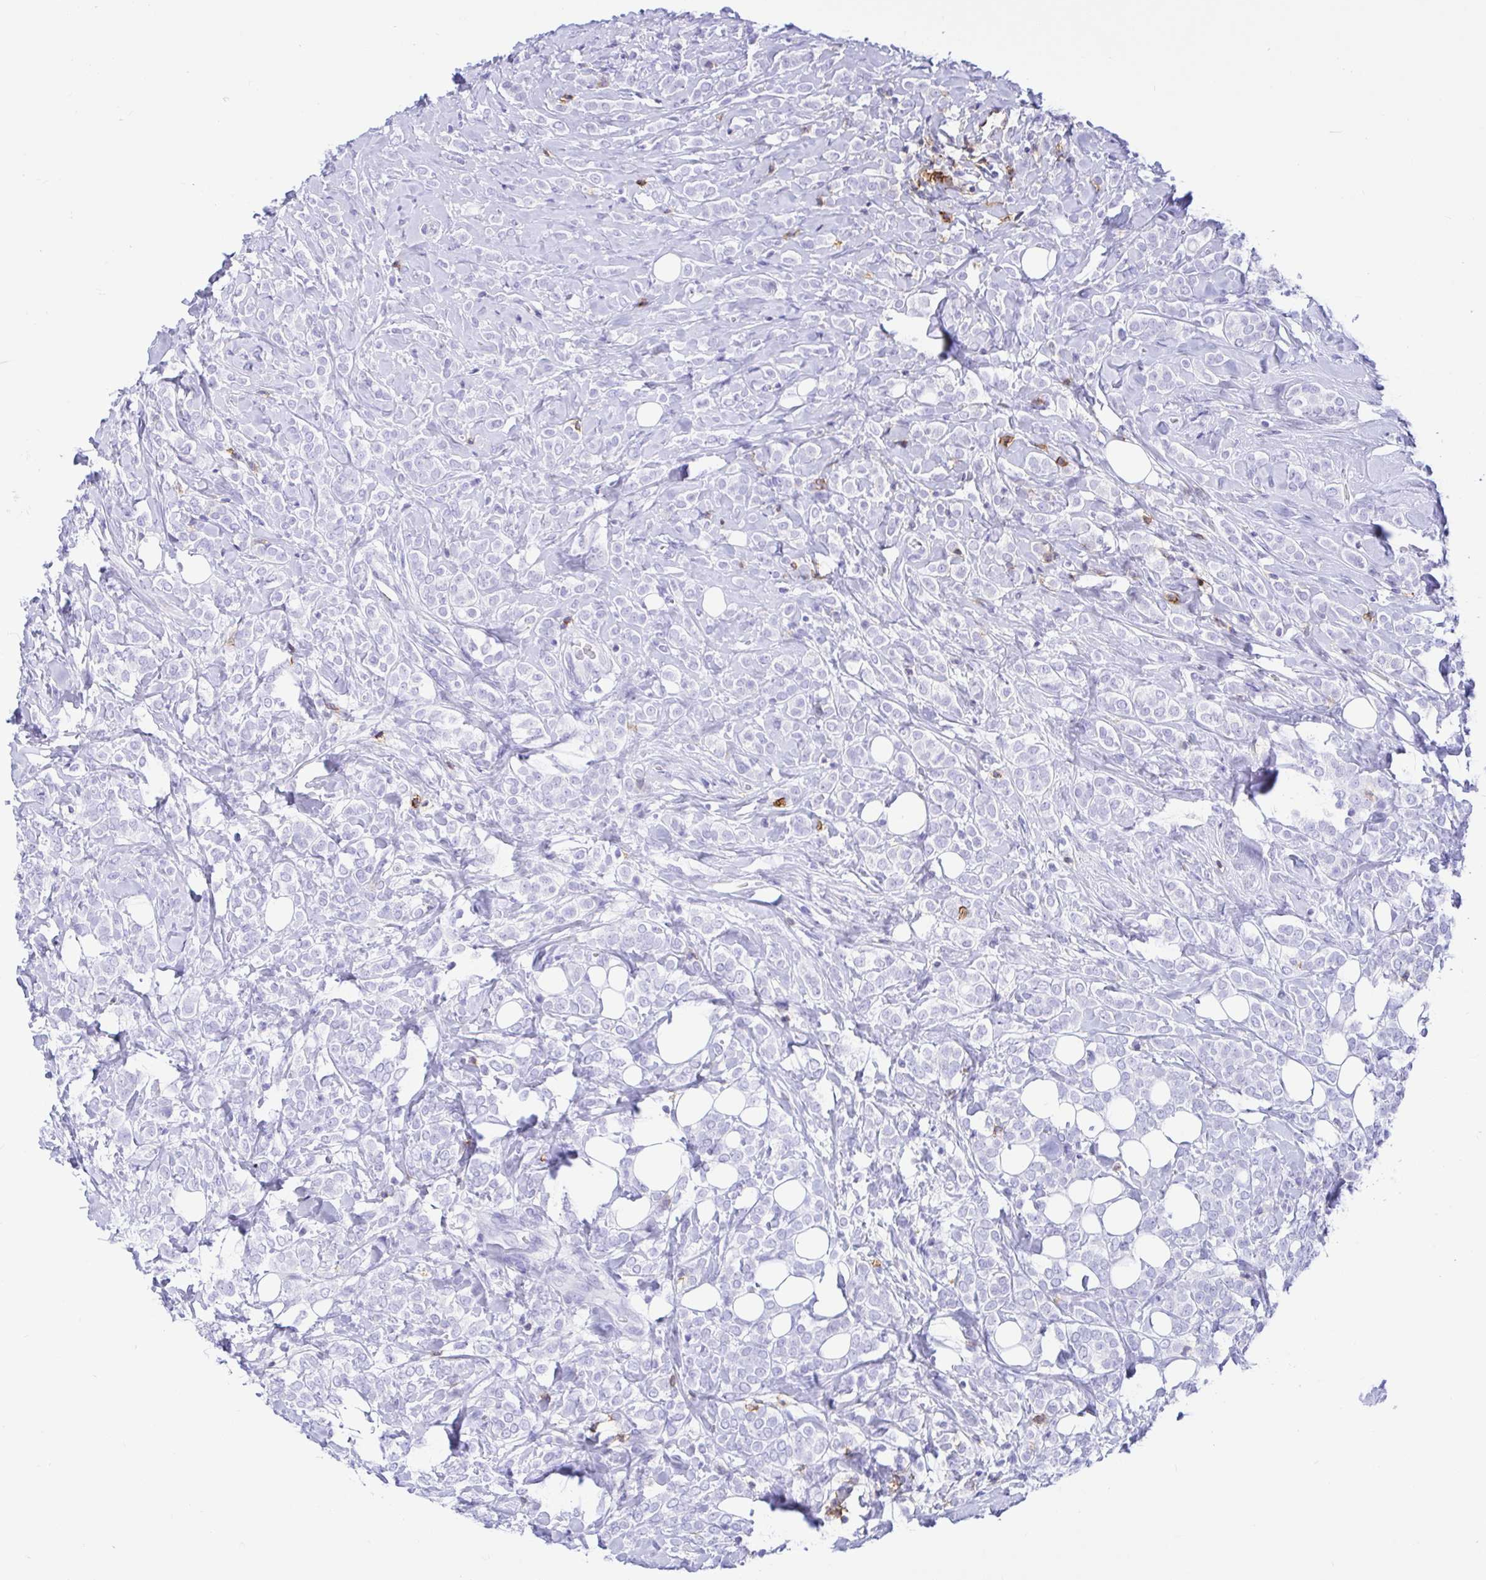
{"staining": {"intensity": "negative", "quantity": "none", "location": "none"}, "tissue": "breast cancer", "cell_type": "Tumor cells", "image_type": "cancer", "snomed": [{"axis": "morphology", "description": "Lobular carcinoma"}, {"axis": "topography", "description": "Breast"}], "caption": "Immunohistochemistry (IHC) of breast cancer (lobular carcinoma) reveals no staining in tumor cells. (Brightfield microscopy of DAB (3,3'-diaminobenzidine) immunohistochemistry at high magnification).", "gene": "CD5", "patient": {"sex": "female", "age": 49}}